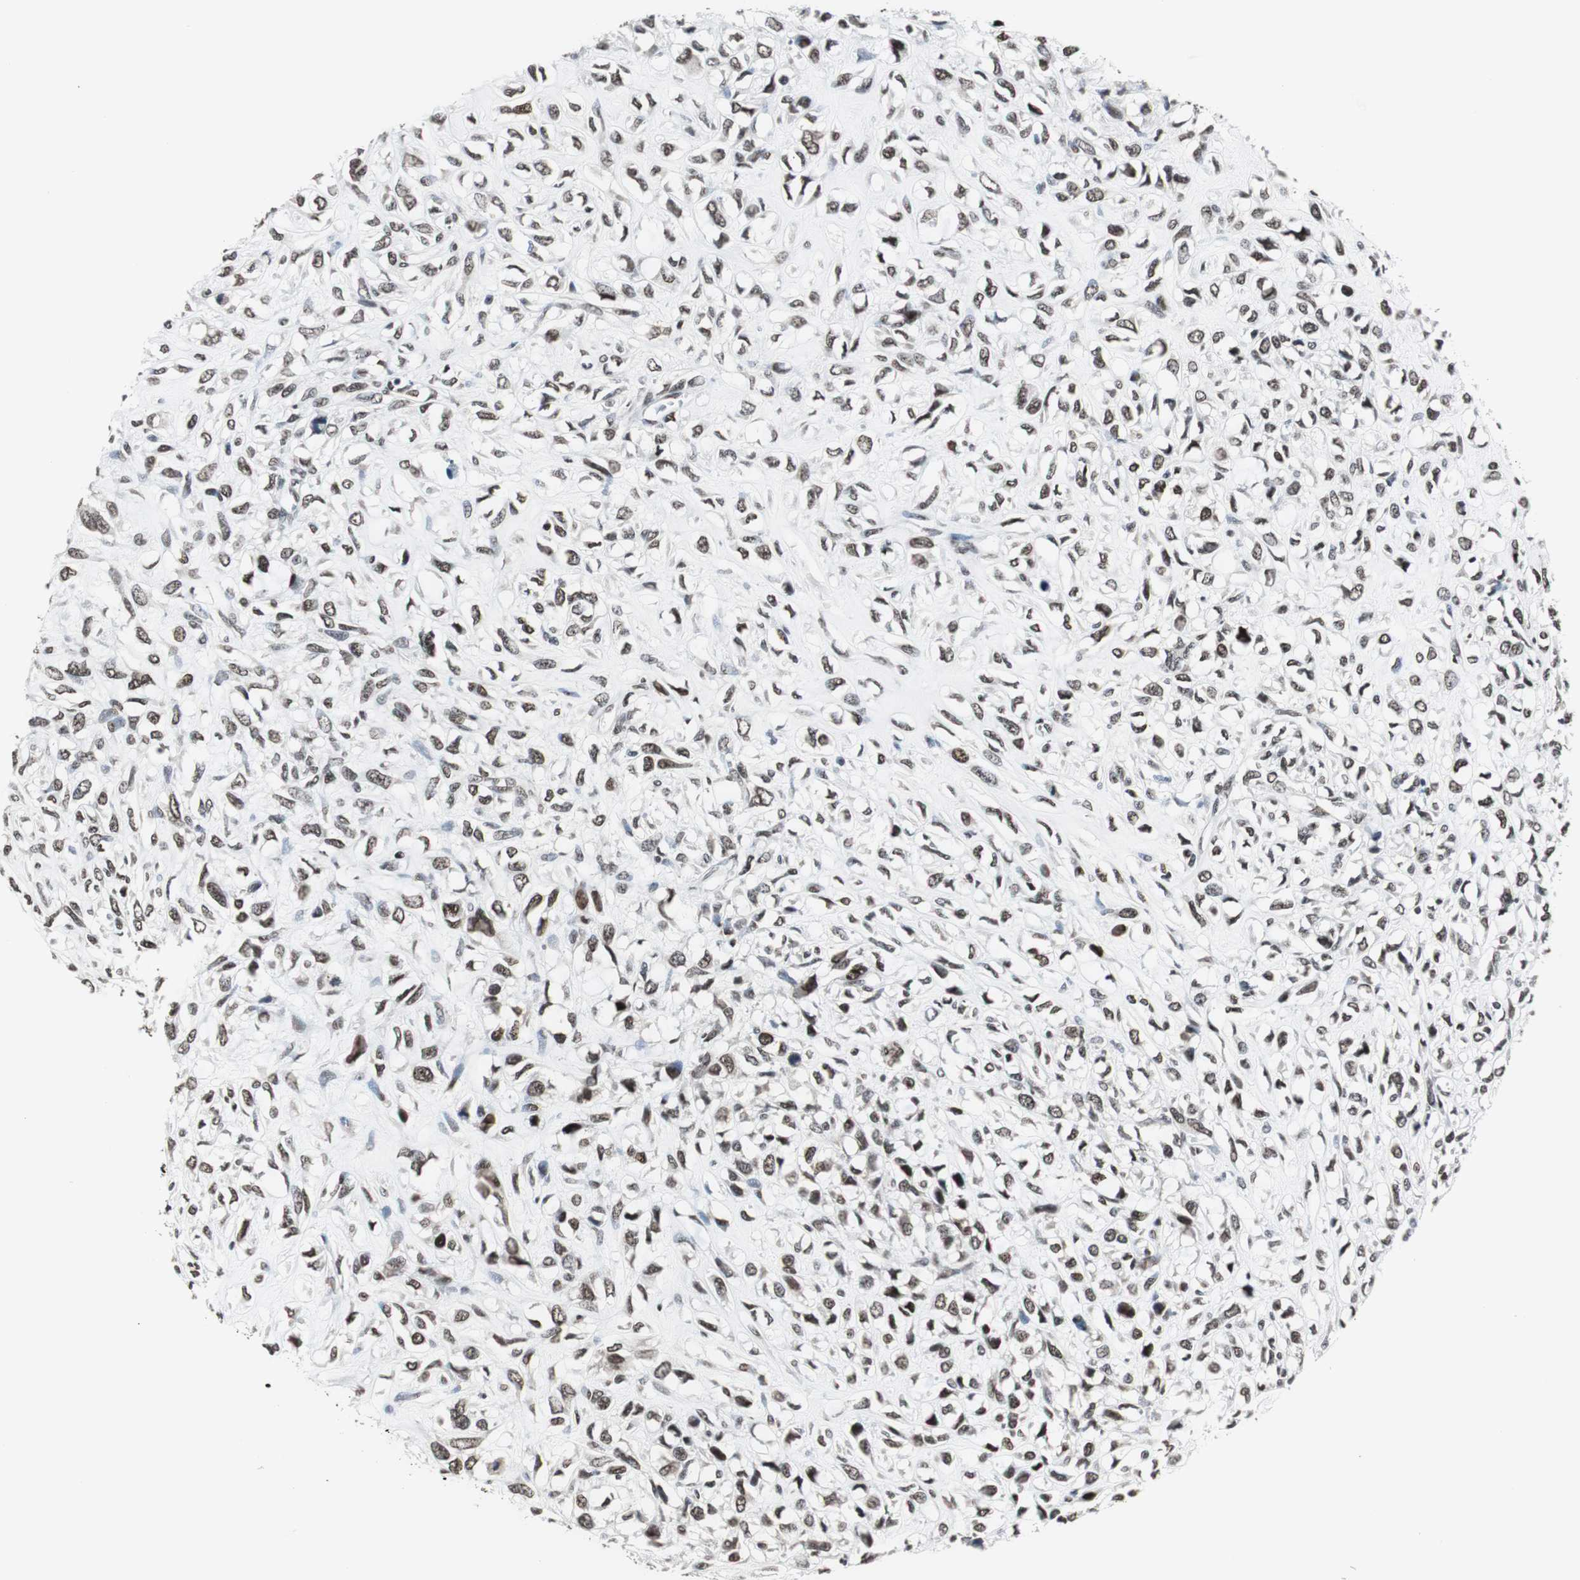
{"staining": {"intensity": "moderate", "quantity": ">75%", "location": "nuclear"}, "tissue": "head and neck cancer", "cell_type": "Tumor cells", "image_type": "cancer", "snomed": [{"axis": "morphology", "description": "Necrosis, NOS"}, {"axis": "morphology", "description": "Neoplasm, malignant, NOS"}, {"axis": "topography", "description": "Salivary gland"}, {"axis": "topography", "description": "Head-Neck"}], "caption": "Human malignant neoplasm (head and neck) stained with a brown dye reveals moderate nuclear positive positivity in approximately >75% of tumor cells.", "gene": "CDK9", "patient": {"sex": "male", "age": 43}}